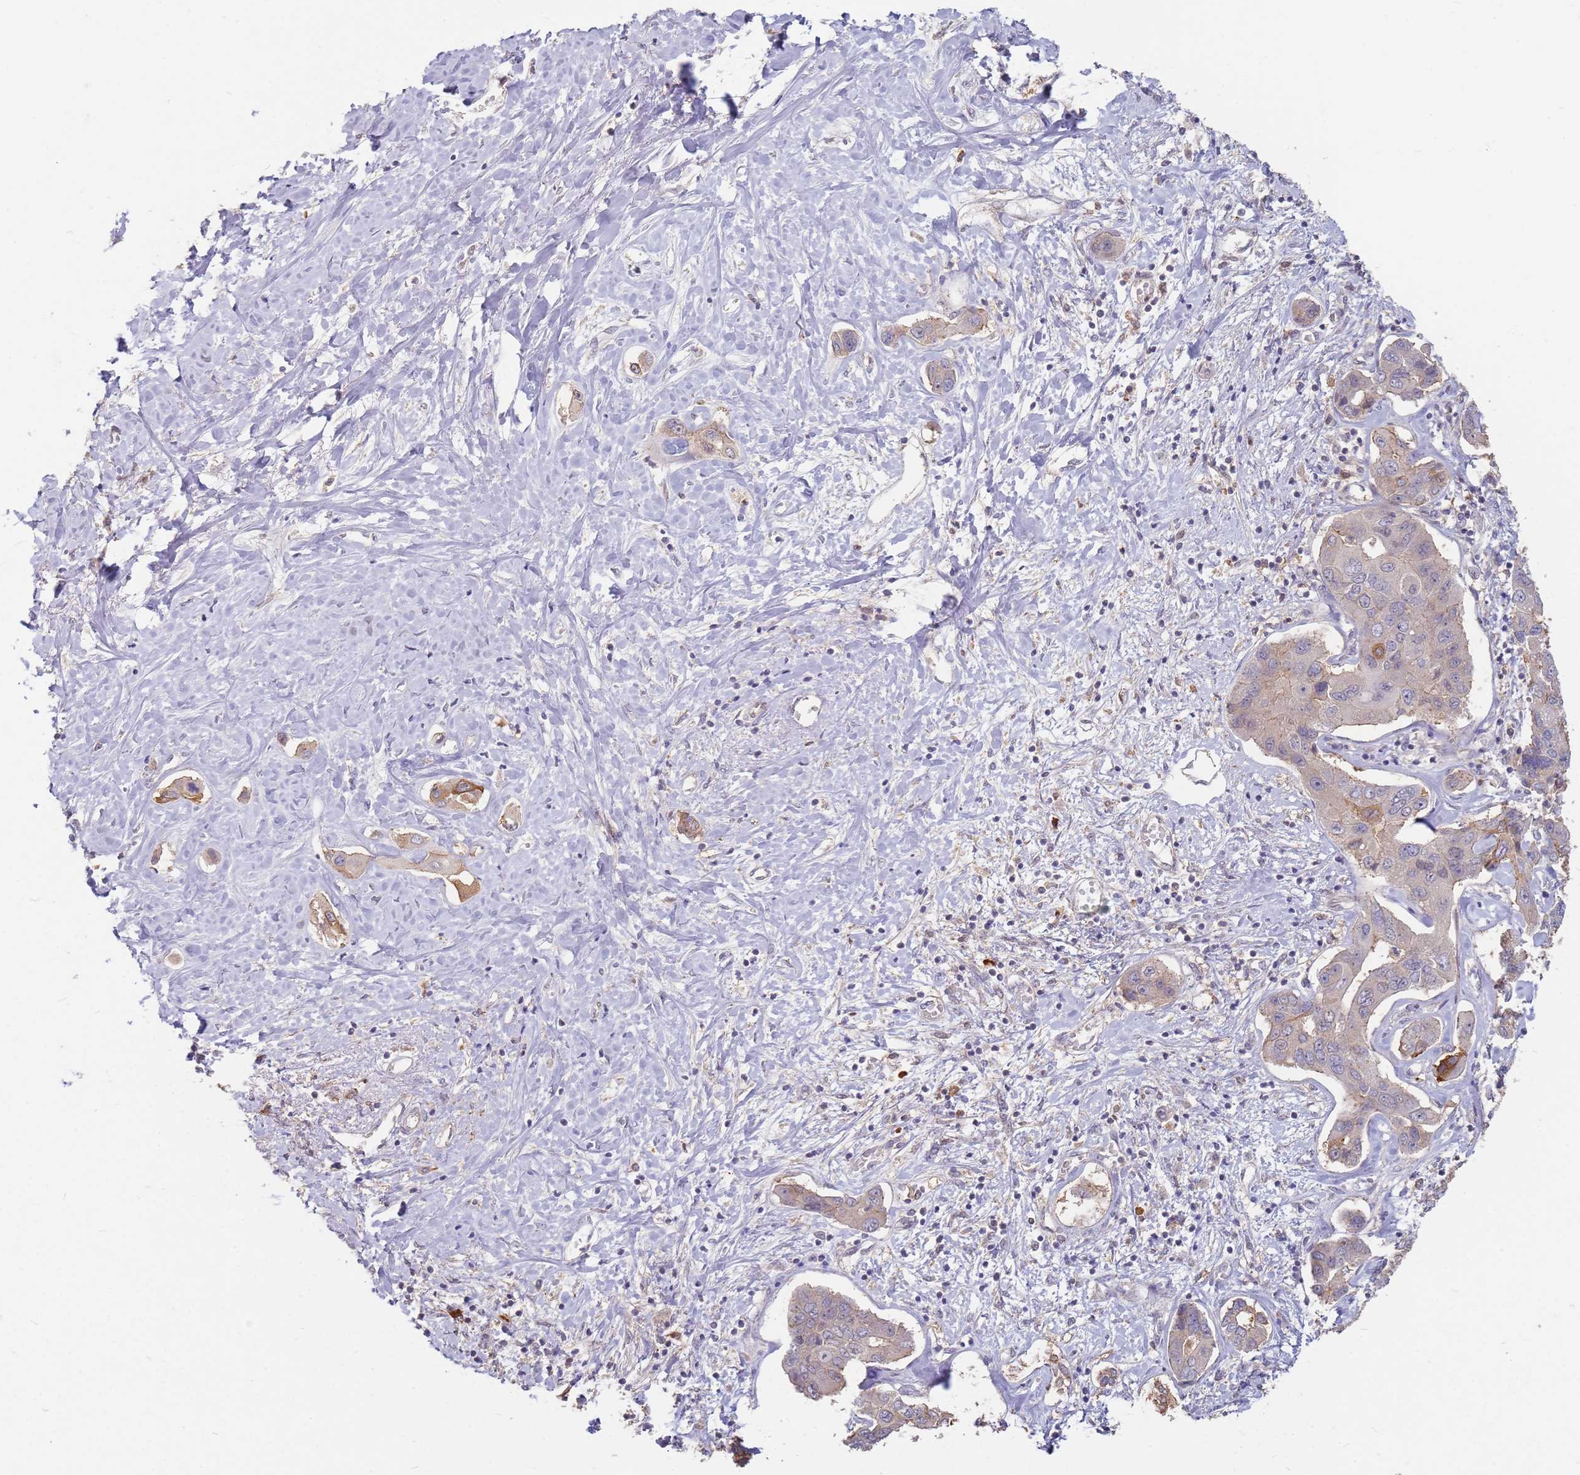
{"staining": {"intensity": "weak", "quantity": "25%-75%", "location": "cytoplasmic/membranous"}, "tissue": "liver cancer", "cell_type": "Tumor cells", "image_type": "cancer", "snomed": [{"axis": "morphology", "description": "Cholangiocarcinoma"}, {"axis": "topography", "description": "Liver"}], "caption": "Weak cytoplasmic/membranous staining is identified in approximately 25%-75% of tumor cells in liver cholangiocarcinoma.", "gene": "MPEG1", "patient": {"sex": "male", "age": 59}}